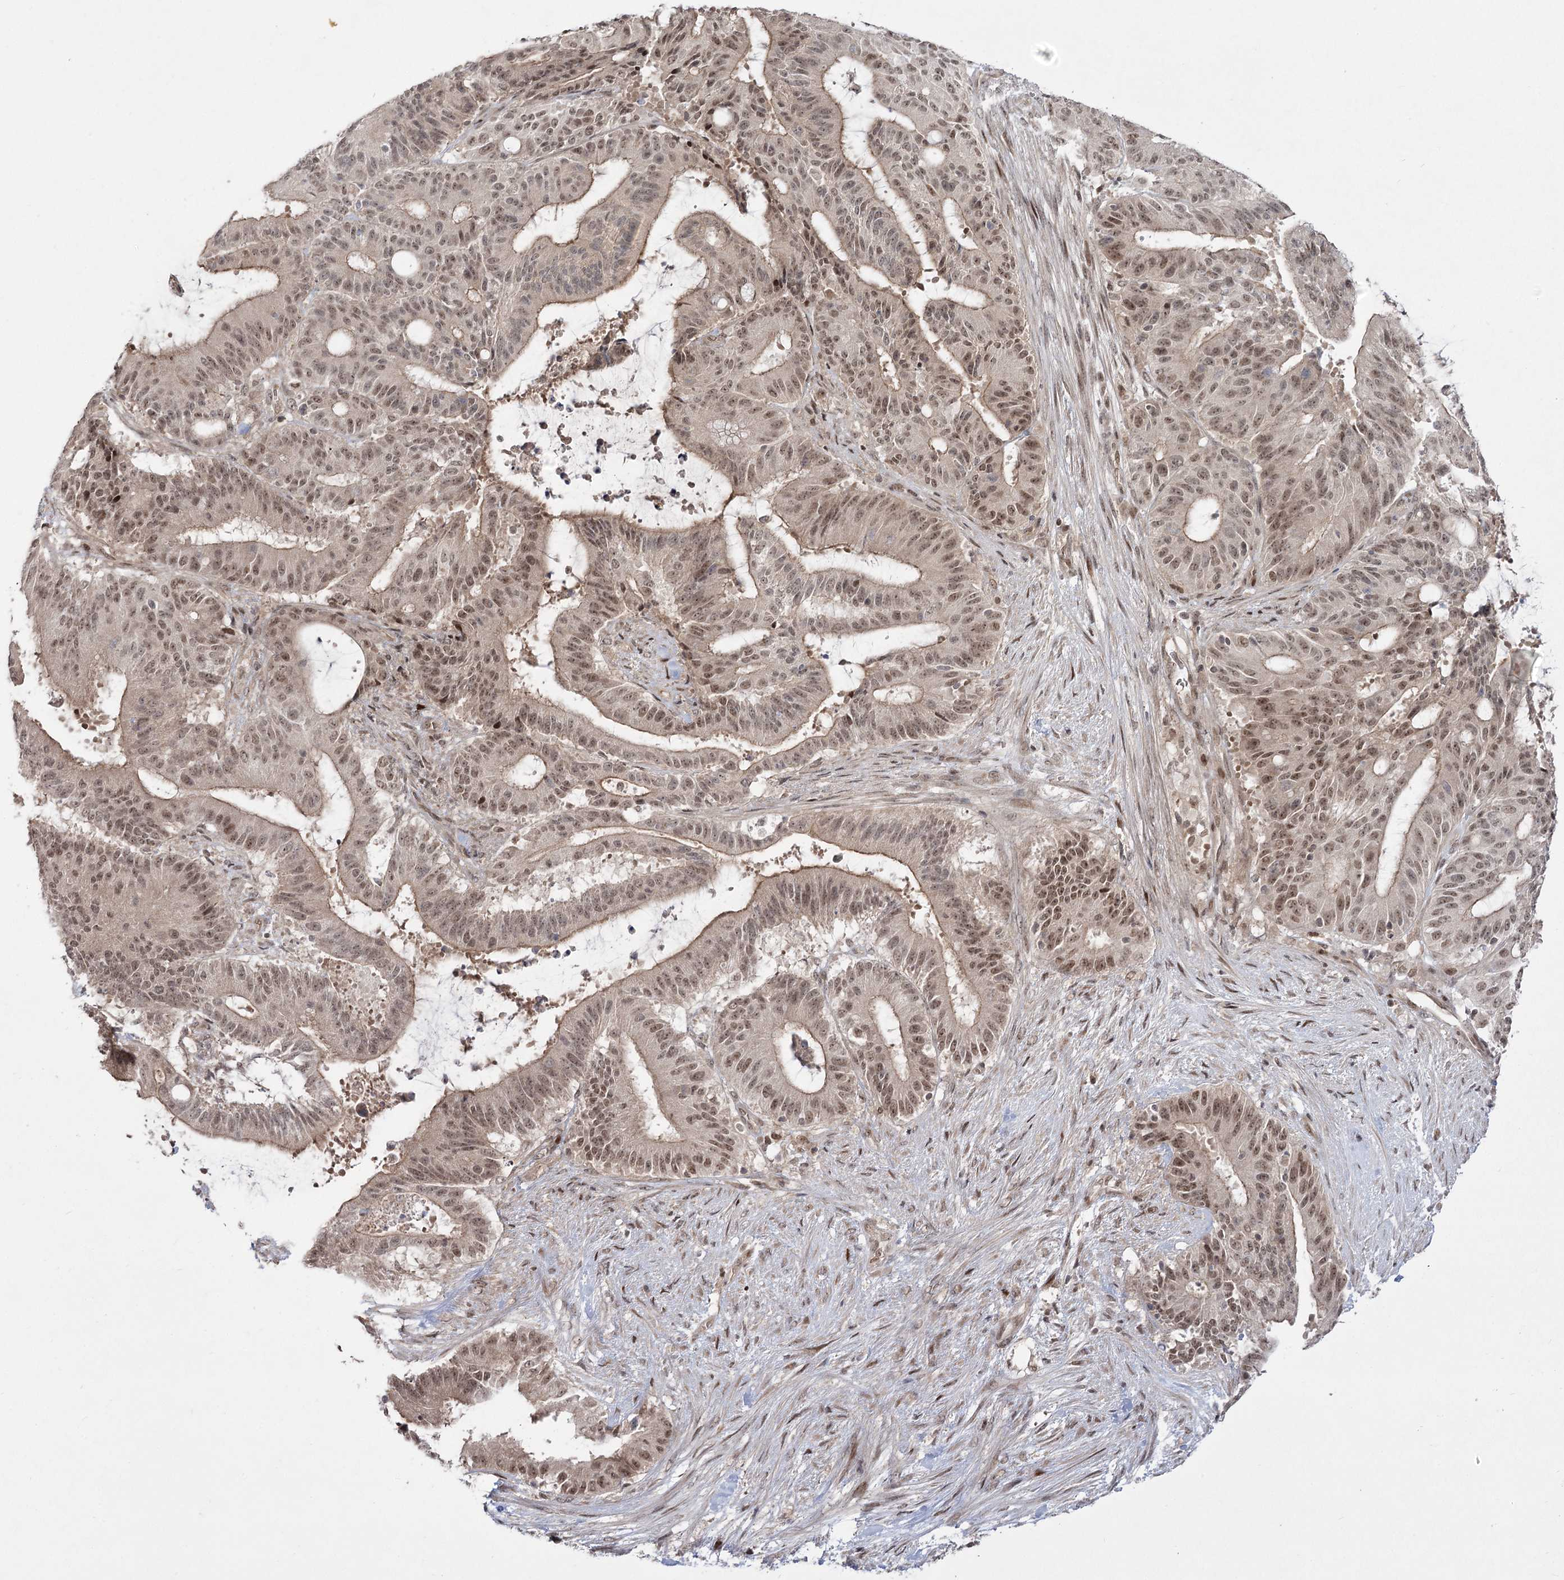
{"staining": {"intensity": "moderate", "quantity": ">75%", "location": "cytoplasmic/membranous,nuclear"}, "tissue": "liver cancer", "cell_type": "Tumor cells", "image_type": "cancer", "snomed": [{"axis": "morphology", "description": "Normal tissue, NOS"}, {"axis": "morphology", "description": "Cholangiocarcinoma"}, {"axis": "topography", "description": "Liver"}, {"axis": "topography", "description": "Peripheral nerve tissue"}], "caption": "Immunohistochemical staining of cholangiocarcinoma (liver) exhibits medium levels of moderate cytoplasmic/membranous and nuclear protein expression in about >75% of tumor cells. (DAB IHC with brightfield microscopy, high magnification).", "gene": "HELQ", "patient": {"sex": "female", "age": 73}}